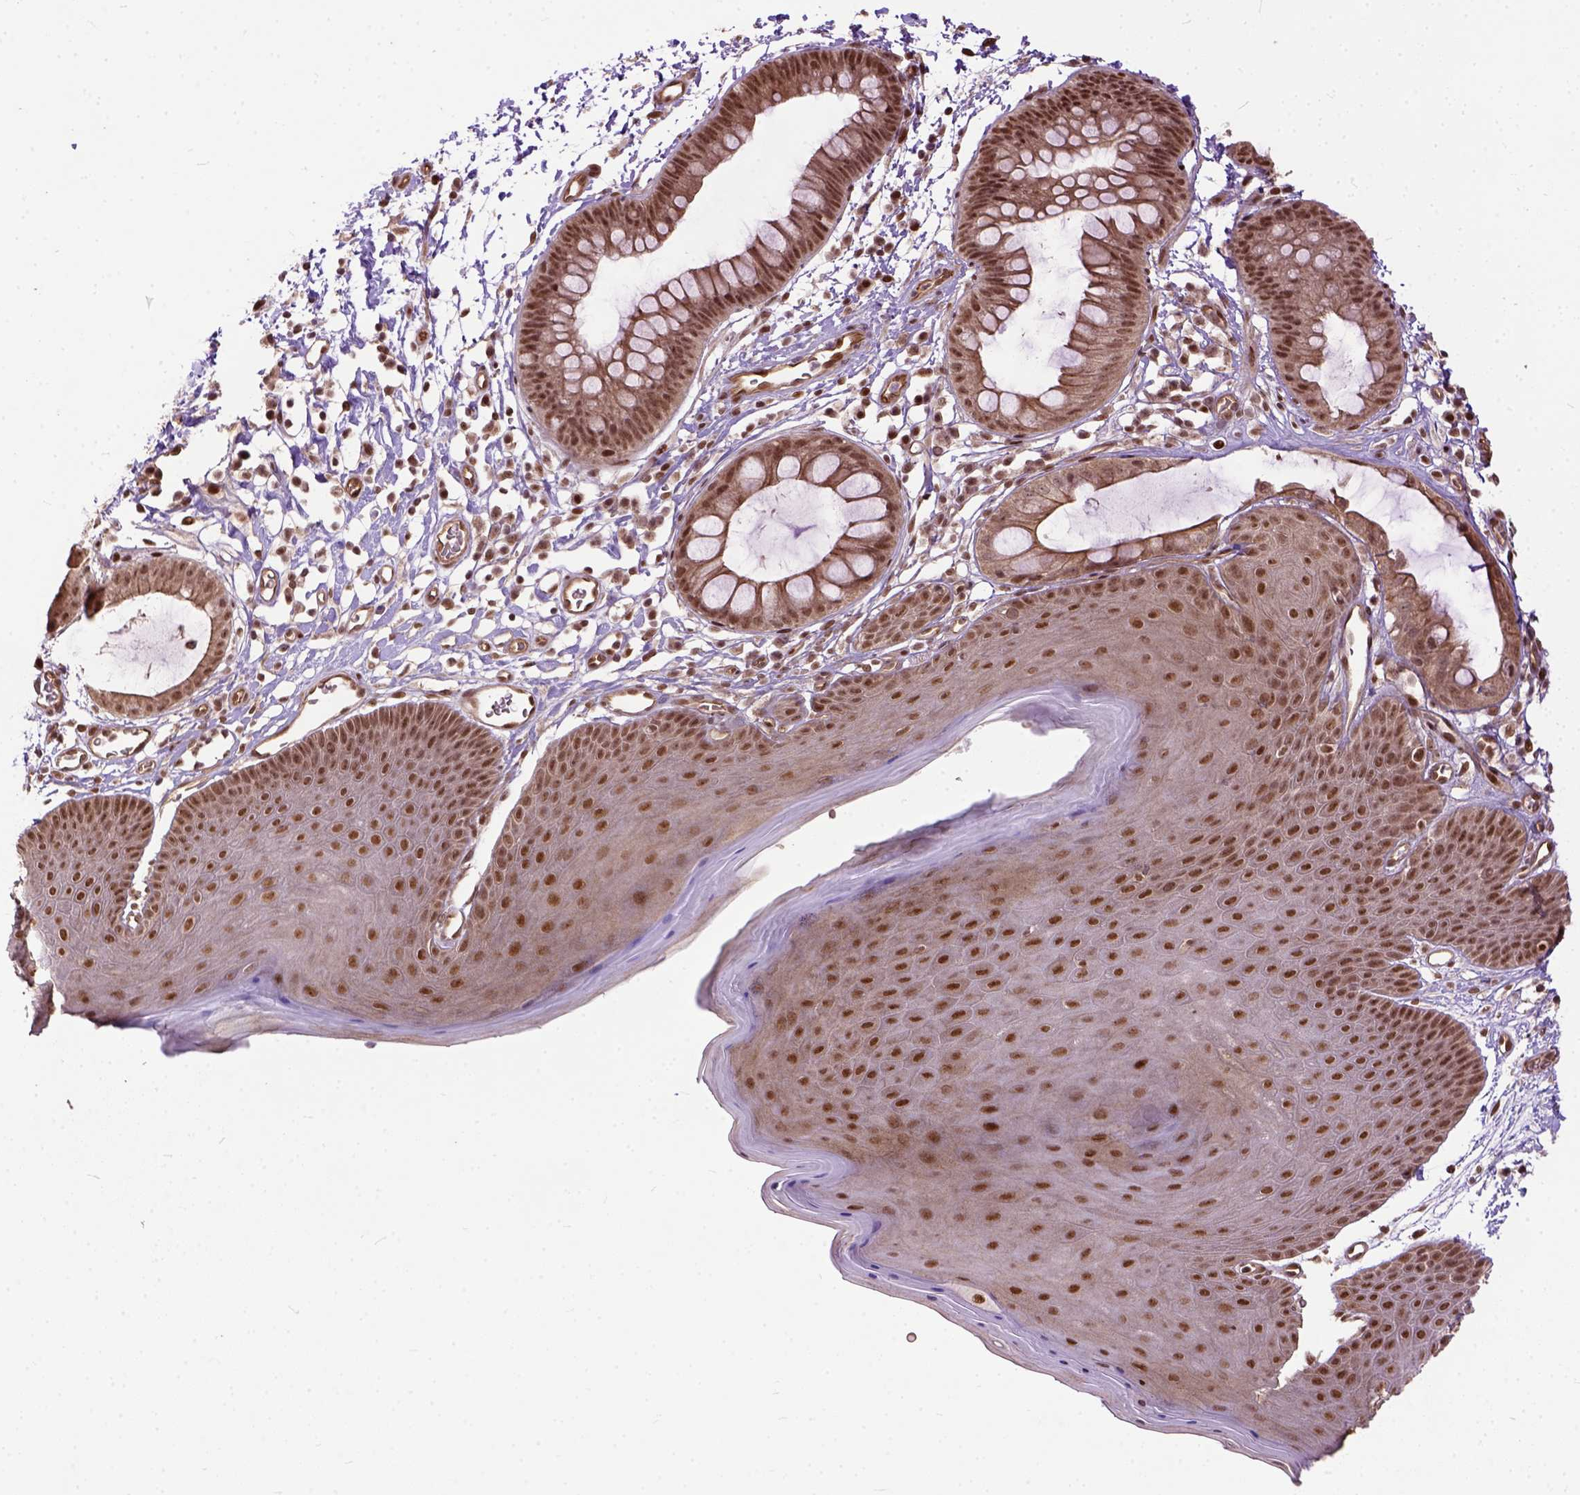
{"staining": {"intensity": "strong", "quantity": ">75%", "location": "nuclear"}, "tissue": "skin", "cell_type": "Epidermal cells", "image_type": "normal", "snomed": [{"axis": "morphology", "description": "Normal tissue, NOS"}, {"axis": "topography", "description": "Anal"}], "caption": "Strong nuclear staining for a protein is present in approximately >75% of epidermal cells of benign skin using immunohistochemistry.", "gene": "ZNF630", "patient": {"sex": "male", "age": 53}}